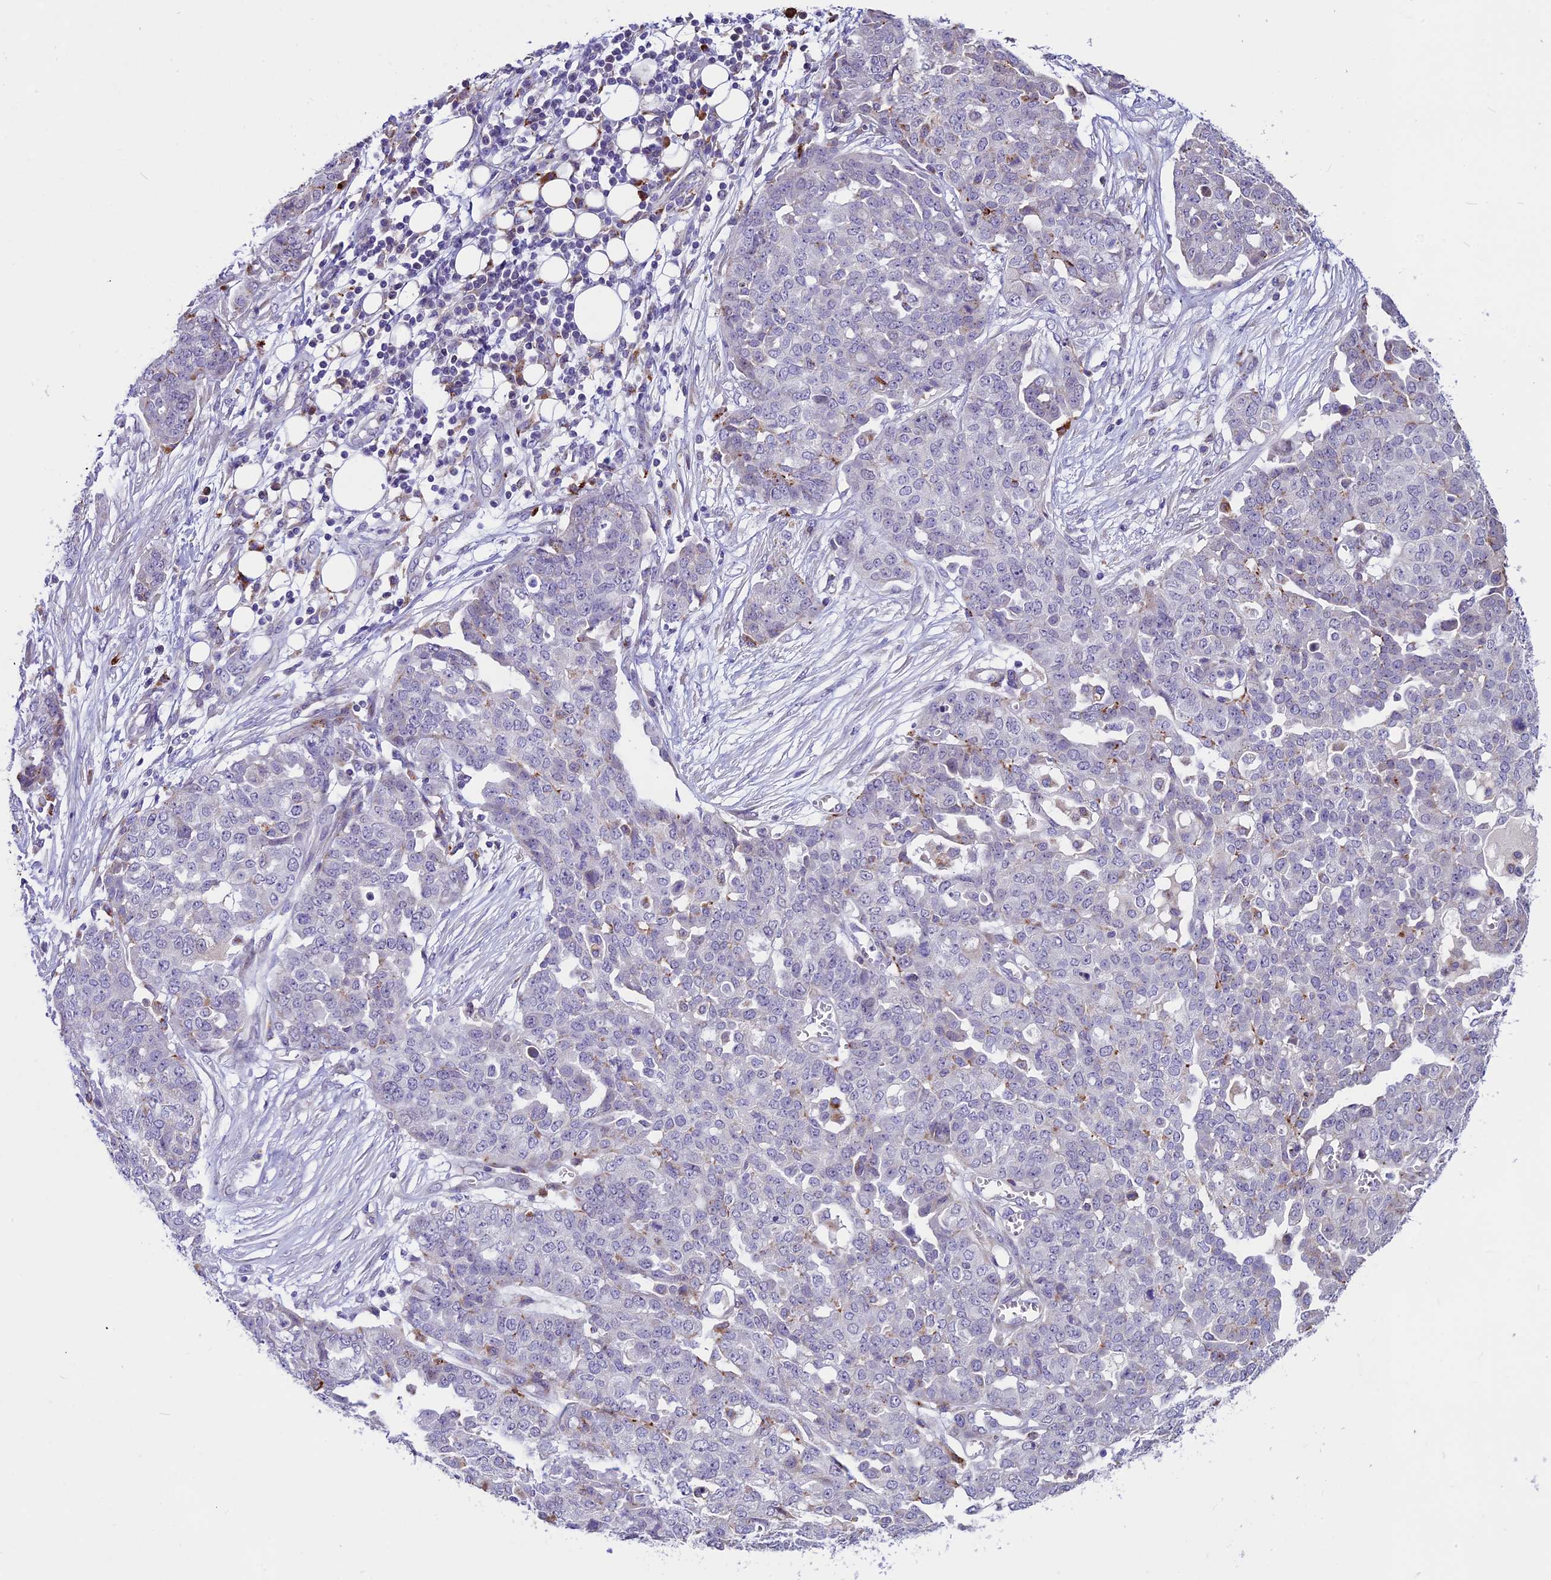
{"staining": {"intensity": "negative", "quantity": "none", "location": "none"}, "tissue": "ovarian cancer", "cell_type": "Tumor cells", "image_type": "cancer", "snomed": [{"axis": "morphology", "description": "Cystadenocarcinoma, serous, NOS"}, {"axis": "topography", "description": "Soft tissue"}, {"axis": "topography", "description": "Ovary"}], "caption": "Tumor cells are negative for protein expression in human ovarian cancer (serous cystadenocarcinoma). (Brightfield microscopy of DAB (3,3'-diaminobenzidine) IHC at high magnification).", "gene": "THRSP", "patient": {"sex": "female", "age": 57}}